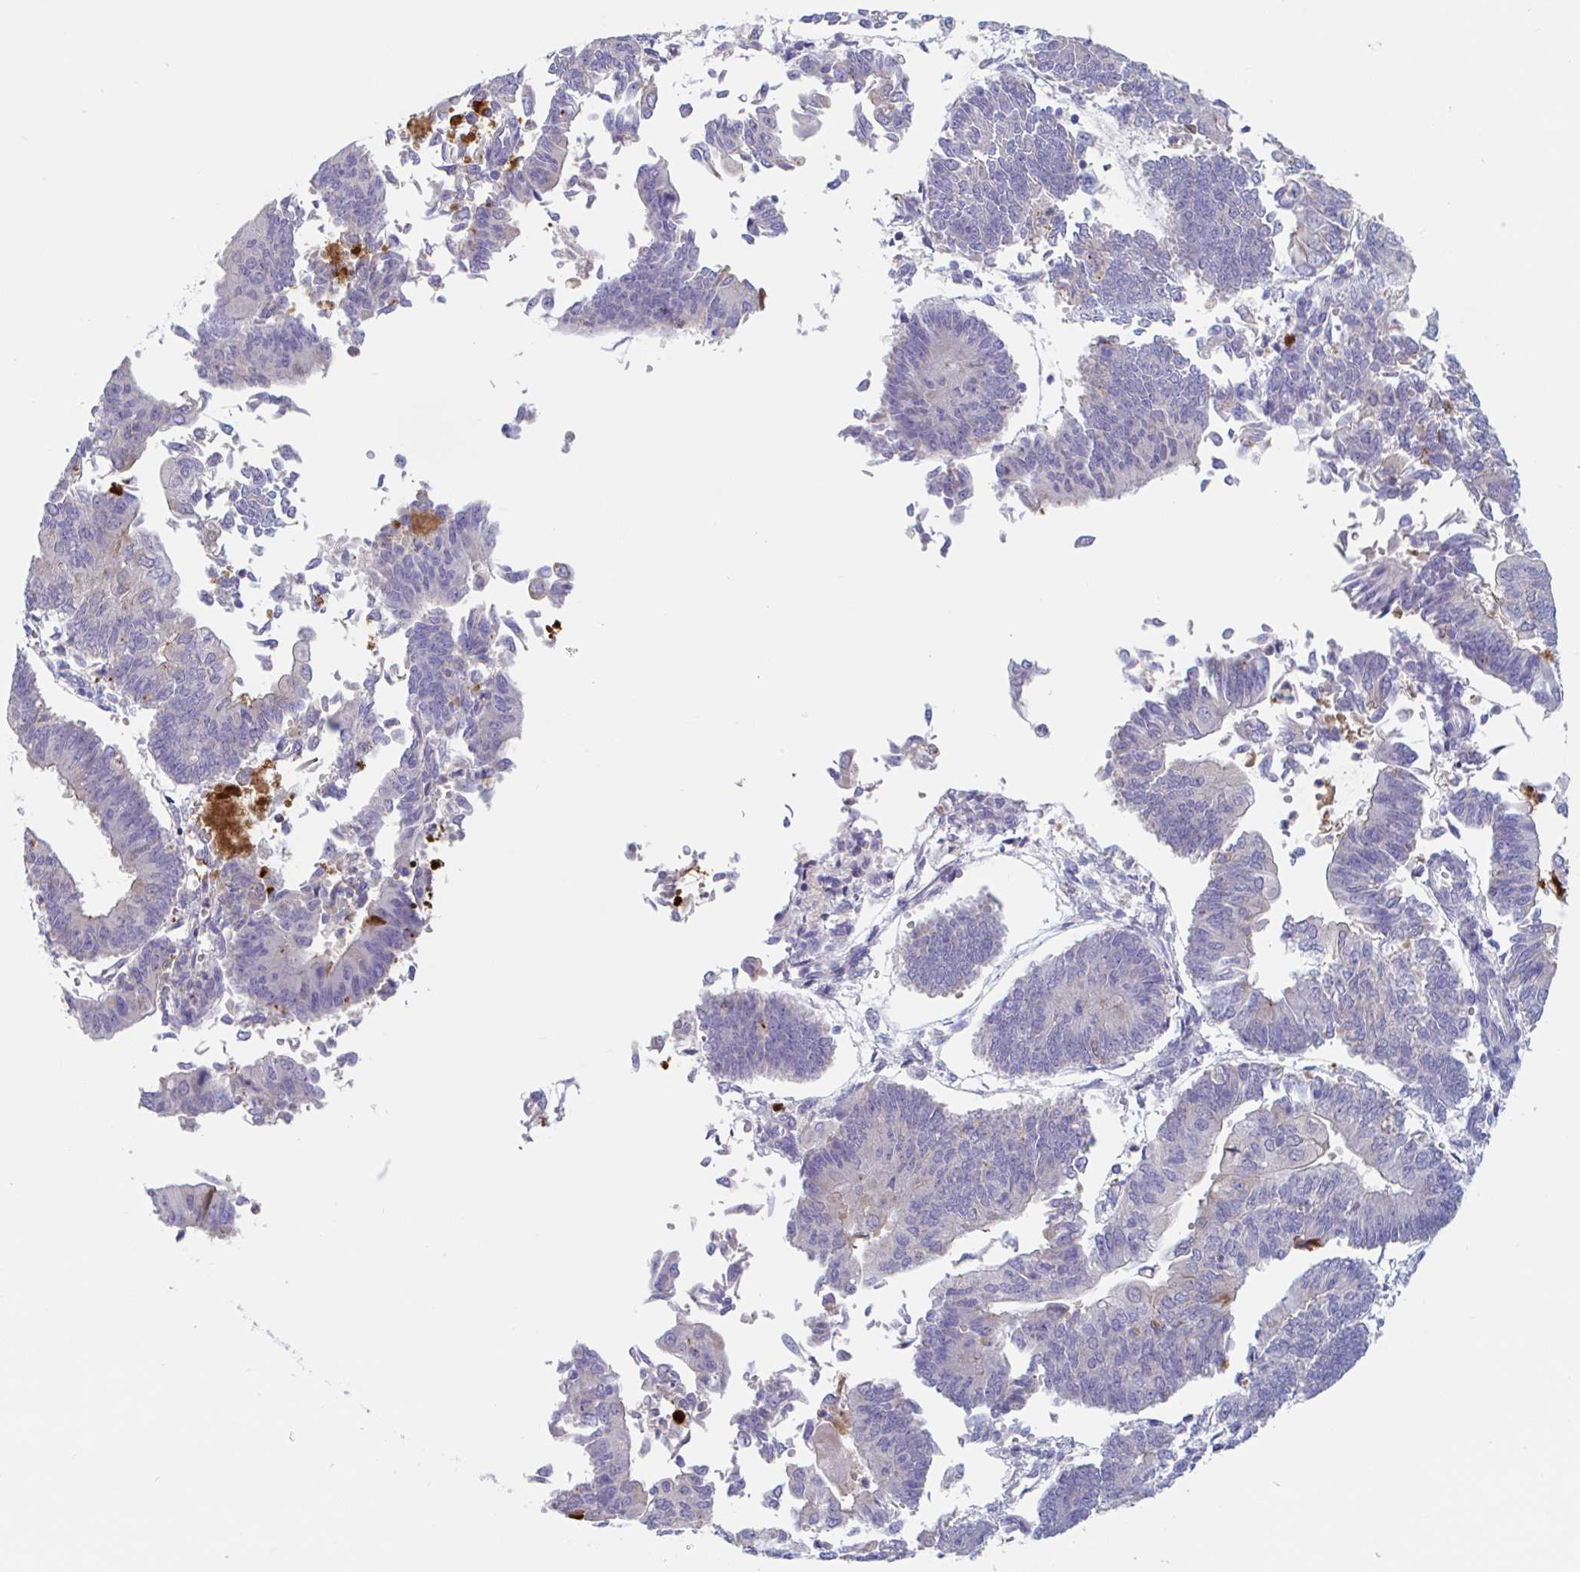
{"staining": {"intensity": "negative", "quantity": "none", "location": "none"}, "tissue": "endometrial cancer", "cell_type": "Tumor cells", "image_type": "cancer", "snomed": [{"axis": "morphology", "description": "Adenocarcinoma, NOS"}, {"axis": "topography", "description": "Endometrium"}], "caption": "Immunohistochemistry (IHC) image of endometrial cancer stained for a protein (brown), which exhibits no positivity in tumor cells. Brightfield microscopy of immunohistochemistry stained with DAB (3,3'-diaminobenzidine) (brown) and hematoxylin (blue), captured at high magnification.", "gene": "UNKL", "patient": {"sex": "female", "age": 65}}